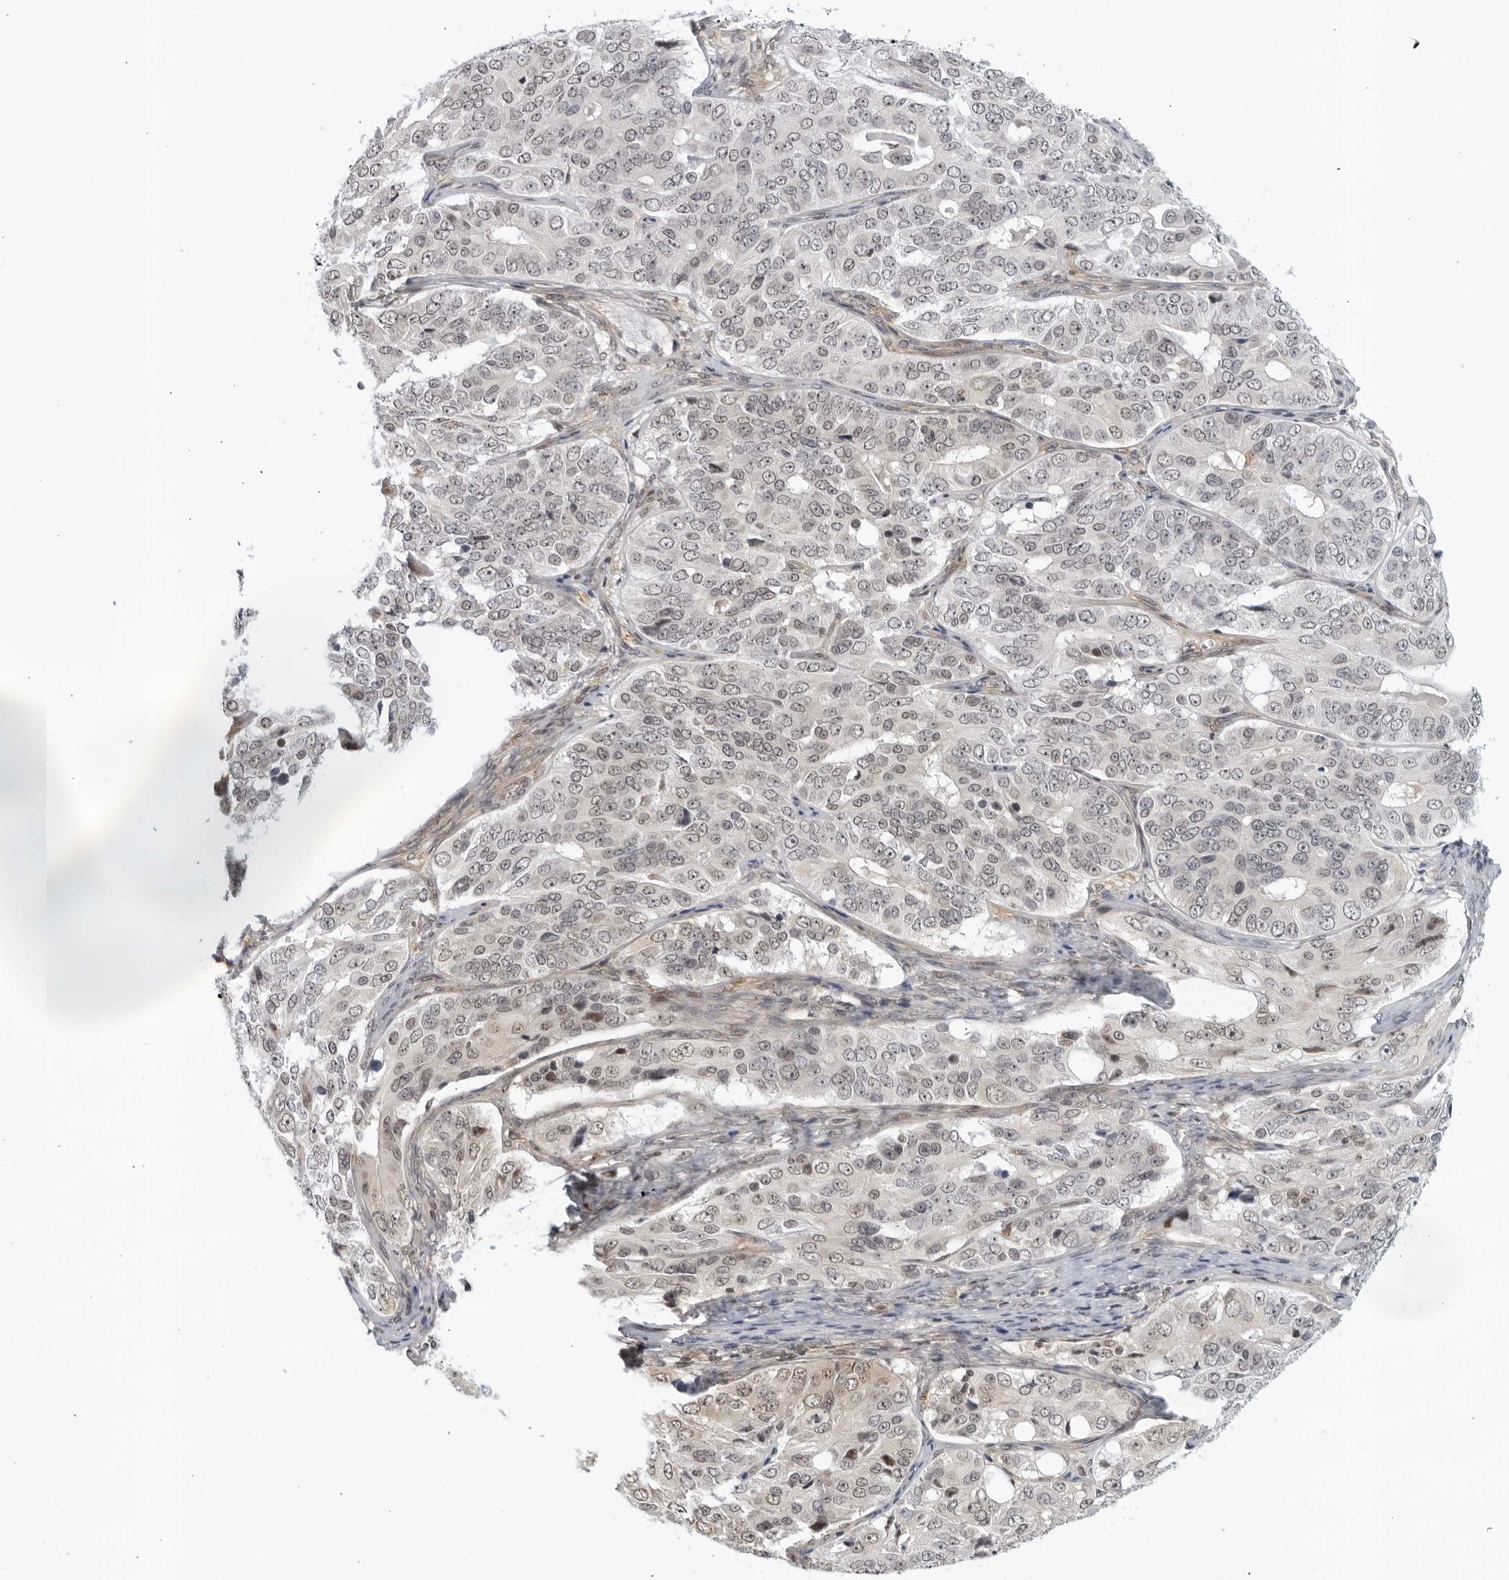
{"staining": {"intensity": "moderate", "quantity": "<25%", "location": "nuclear"}, "tissue": "ovarian cancer", "cell_type": "Tumor cells", "image_type": "cancer", "snomed": [{"axis": "morphology", "description": "Carcinoma, endometroid"}, {"axis": "topography", "description": "Ovary"}], "caption": "Immunohistochemistry histopathology image of human ovarian cancer stained for a protein (brown), which exhibits low levels of moderate nuclear positivity in approximately <25% of tumor cells.", "gene": "CC2D1B", "patient": {"sex": "female", "age": 51}}